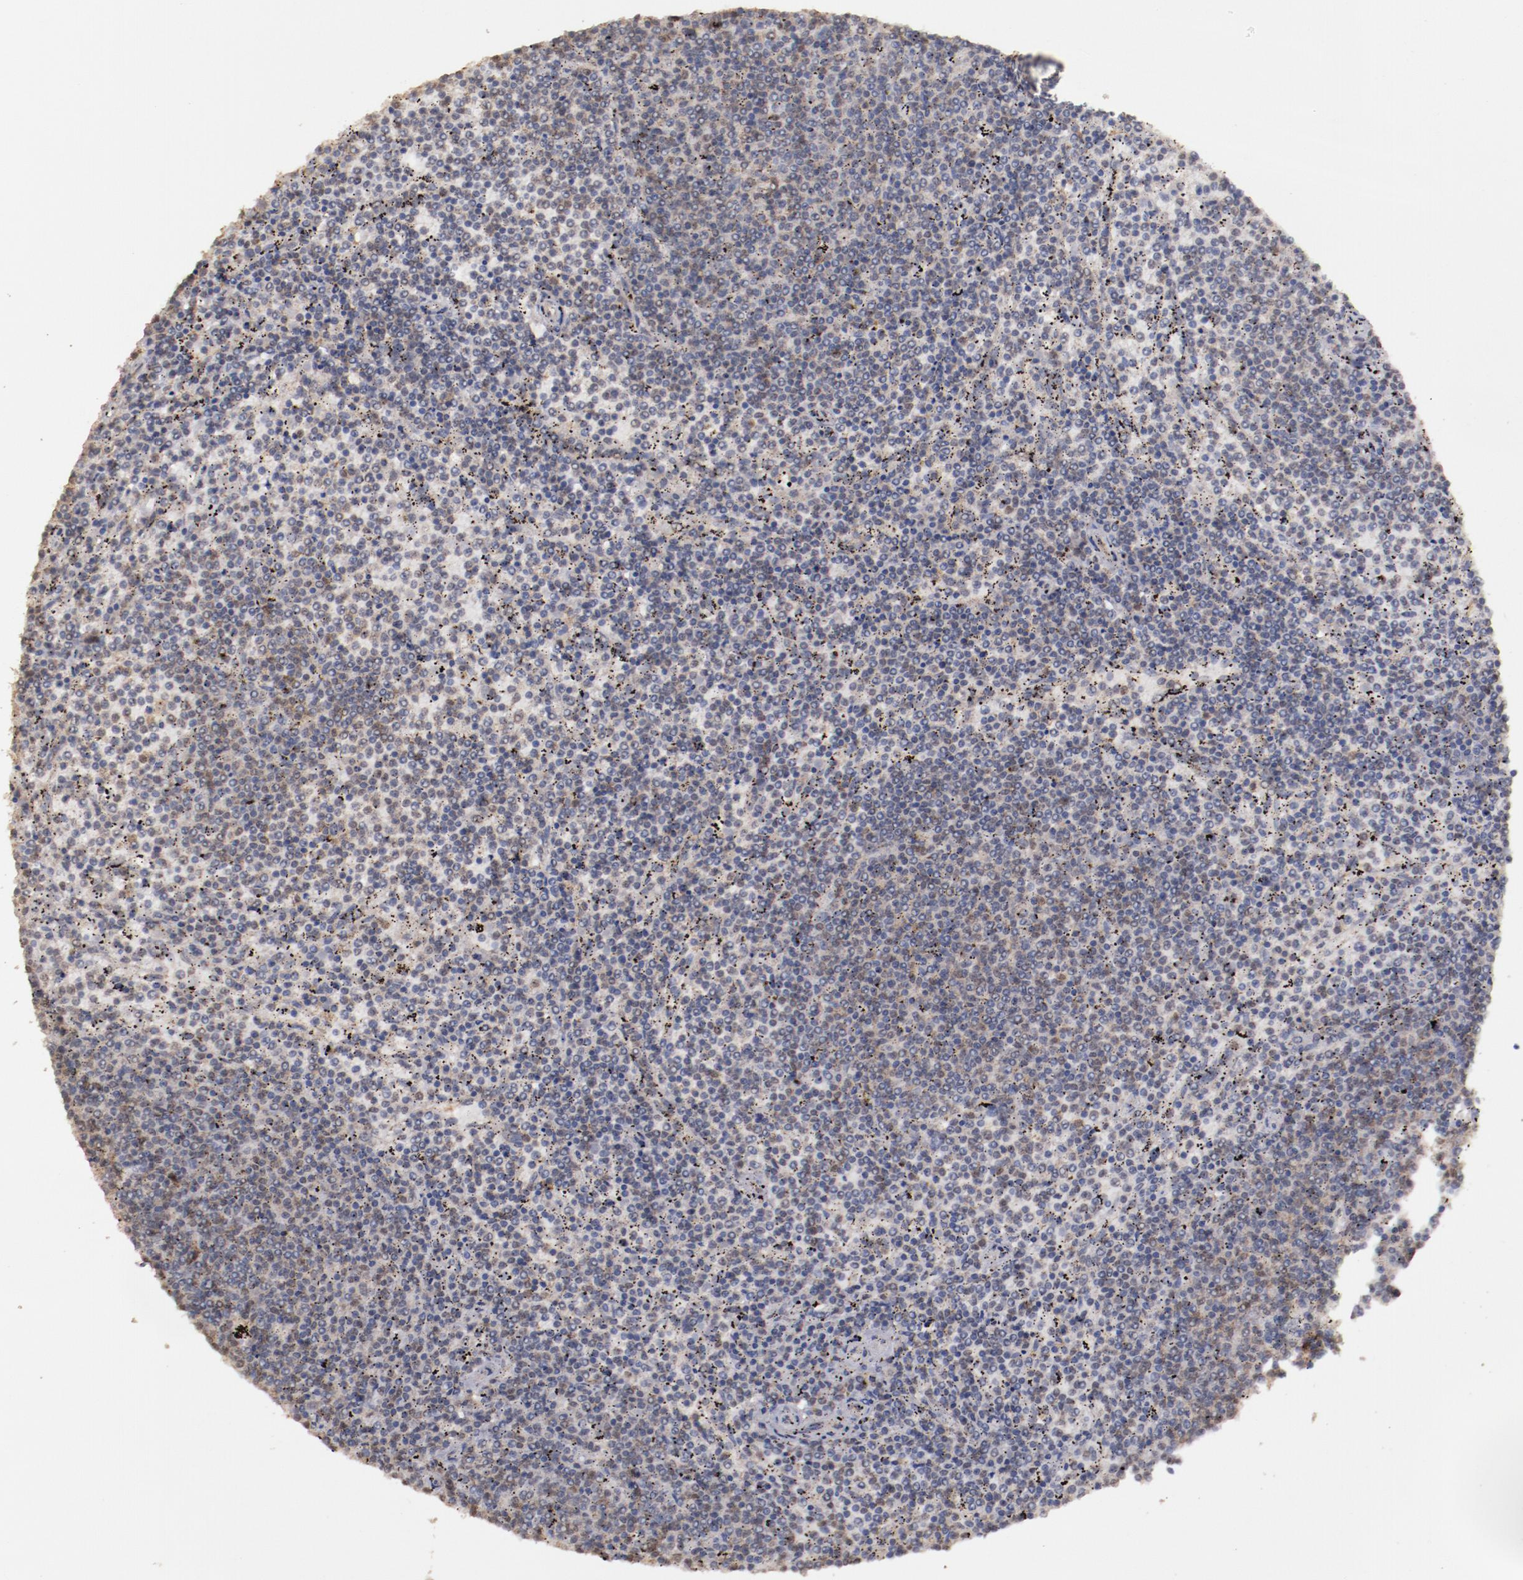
{"staining": {"intensity": "weak", "quantity": "<25%", "location": "cytoplasmic/membranous"}, "tissue": "lymphoma", "cell_type": "Tumor cells", "image_type": "cancer", "snomed": [{"axis": "morphology", "description": "Malignant lymphoma, non-Hodgkin's type, Low grade"}, {"axis": "topography", "description": "Spleen"}], "caption": "DAB (3,3'-diaminobenzidine) immunohistochemical staining of low-grade malignant lymphoma, non-Hodgkin's type demonstrates no significant expression in tumor cells.", "gene": "FAT1", "patient": {"sex": "female", "age": 50}}